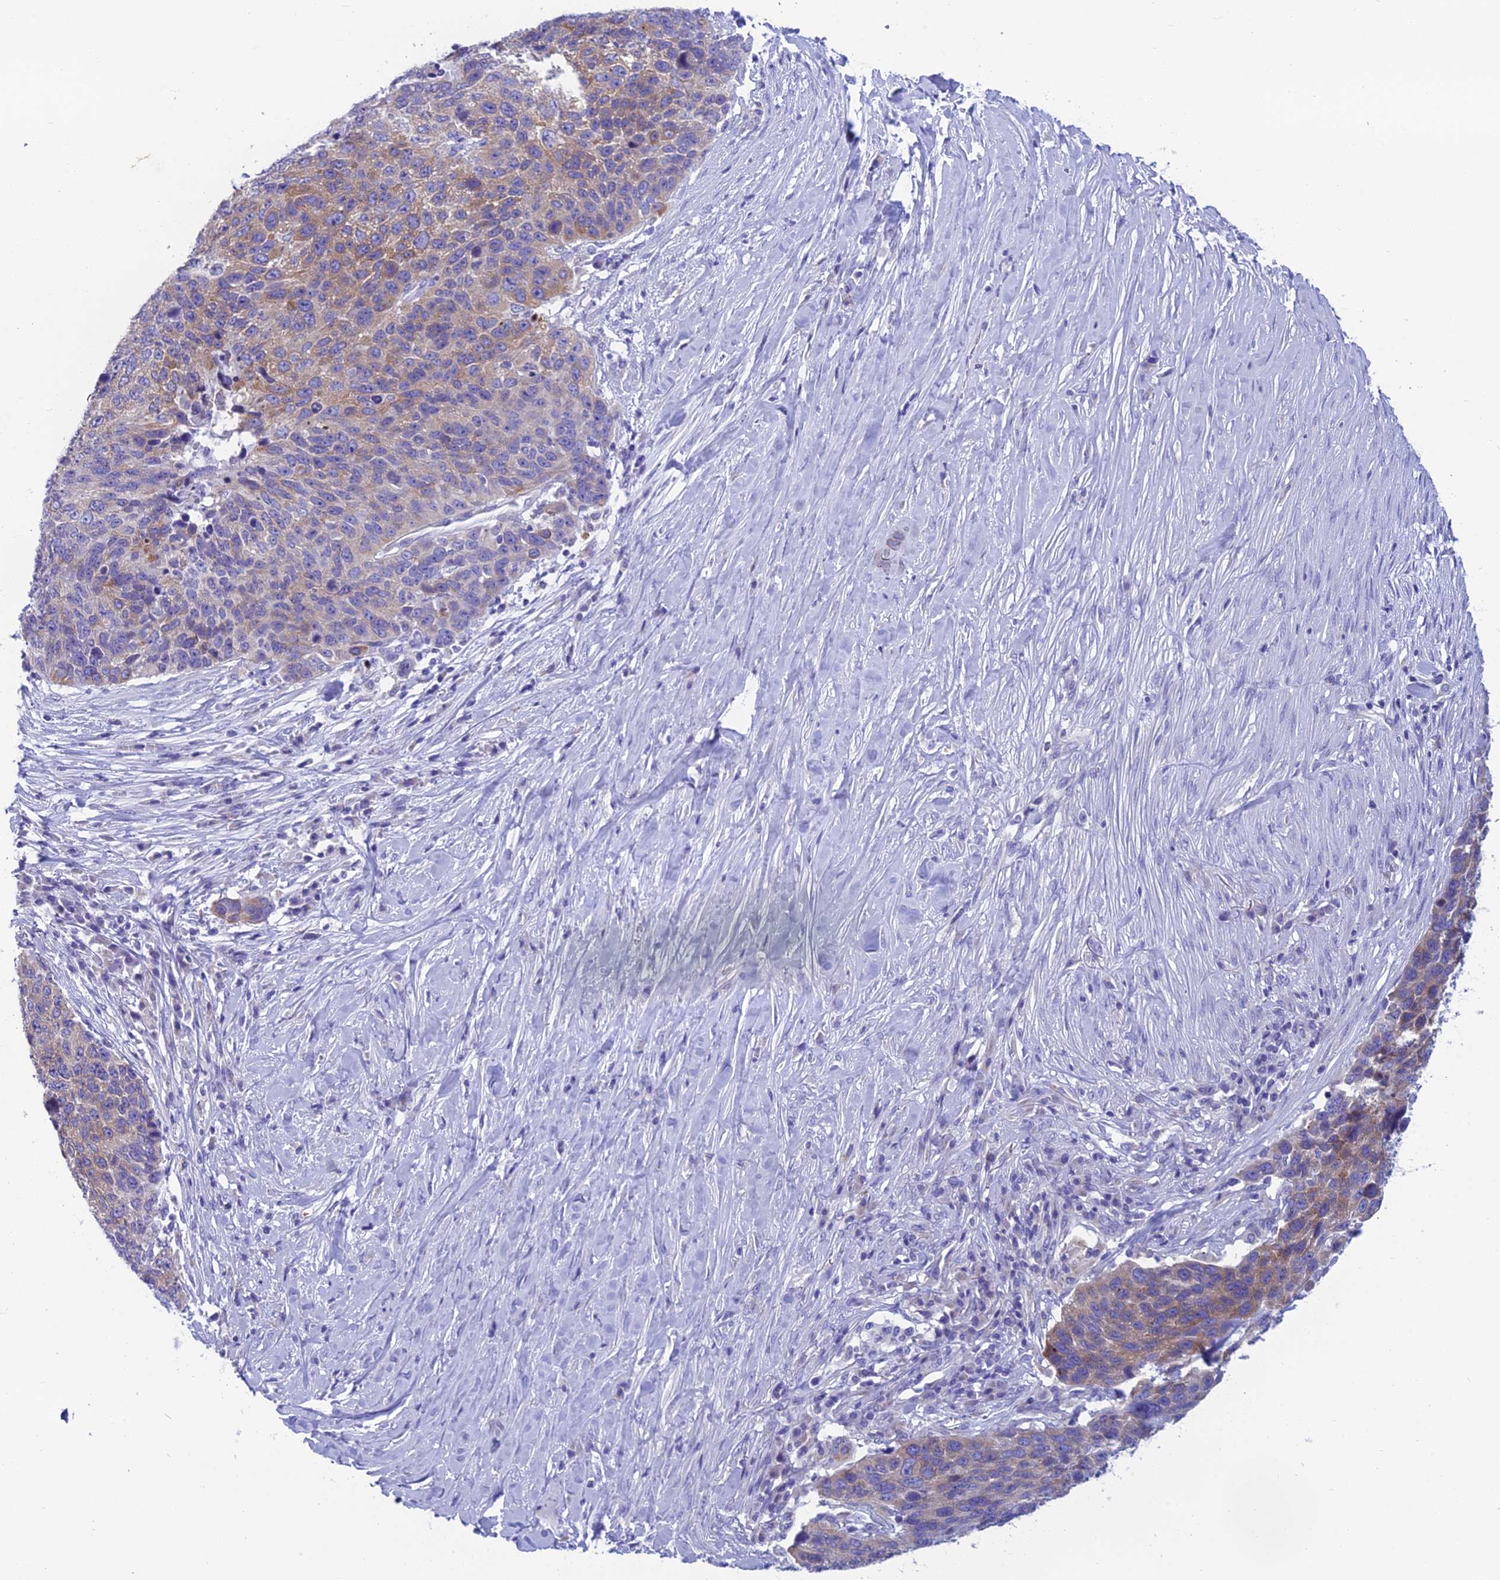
{"staining": {"intensity": "weak", "quantity": "25%-75%", "location": "cytoplasmic/membranous"}, "tissue": "lung cancer", "cell_type": "Tumor cells", "image_type": "cancer", "snomed": [{"axis": "morphology", "description": "Normal tissue, NOS"}, {"axis": "morphology", "description": "Squamous cell carcinoma, NOS"}, {"axis": "topography", "description": "Lymph node"}, {"axis": "topography", "description": "Lung"}], "caption": "There is low levels of weak cytoplasmic/membranous staining in tumor cells of lung cancer (squamous cell carcinoma), as demonstrated by immunohistochemical staining (brown color).", "gene": "REEP4", "patient": {"sex": "male", "age": 66}}